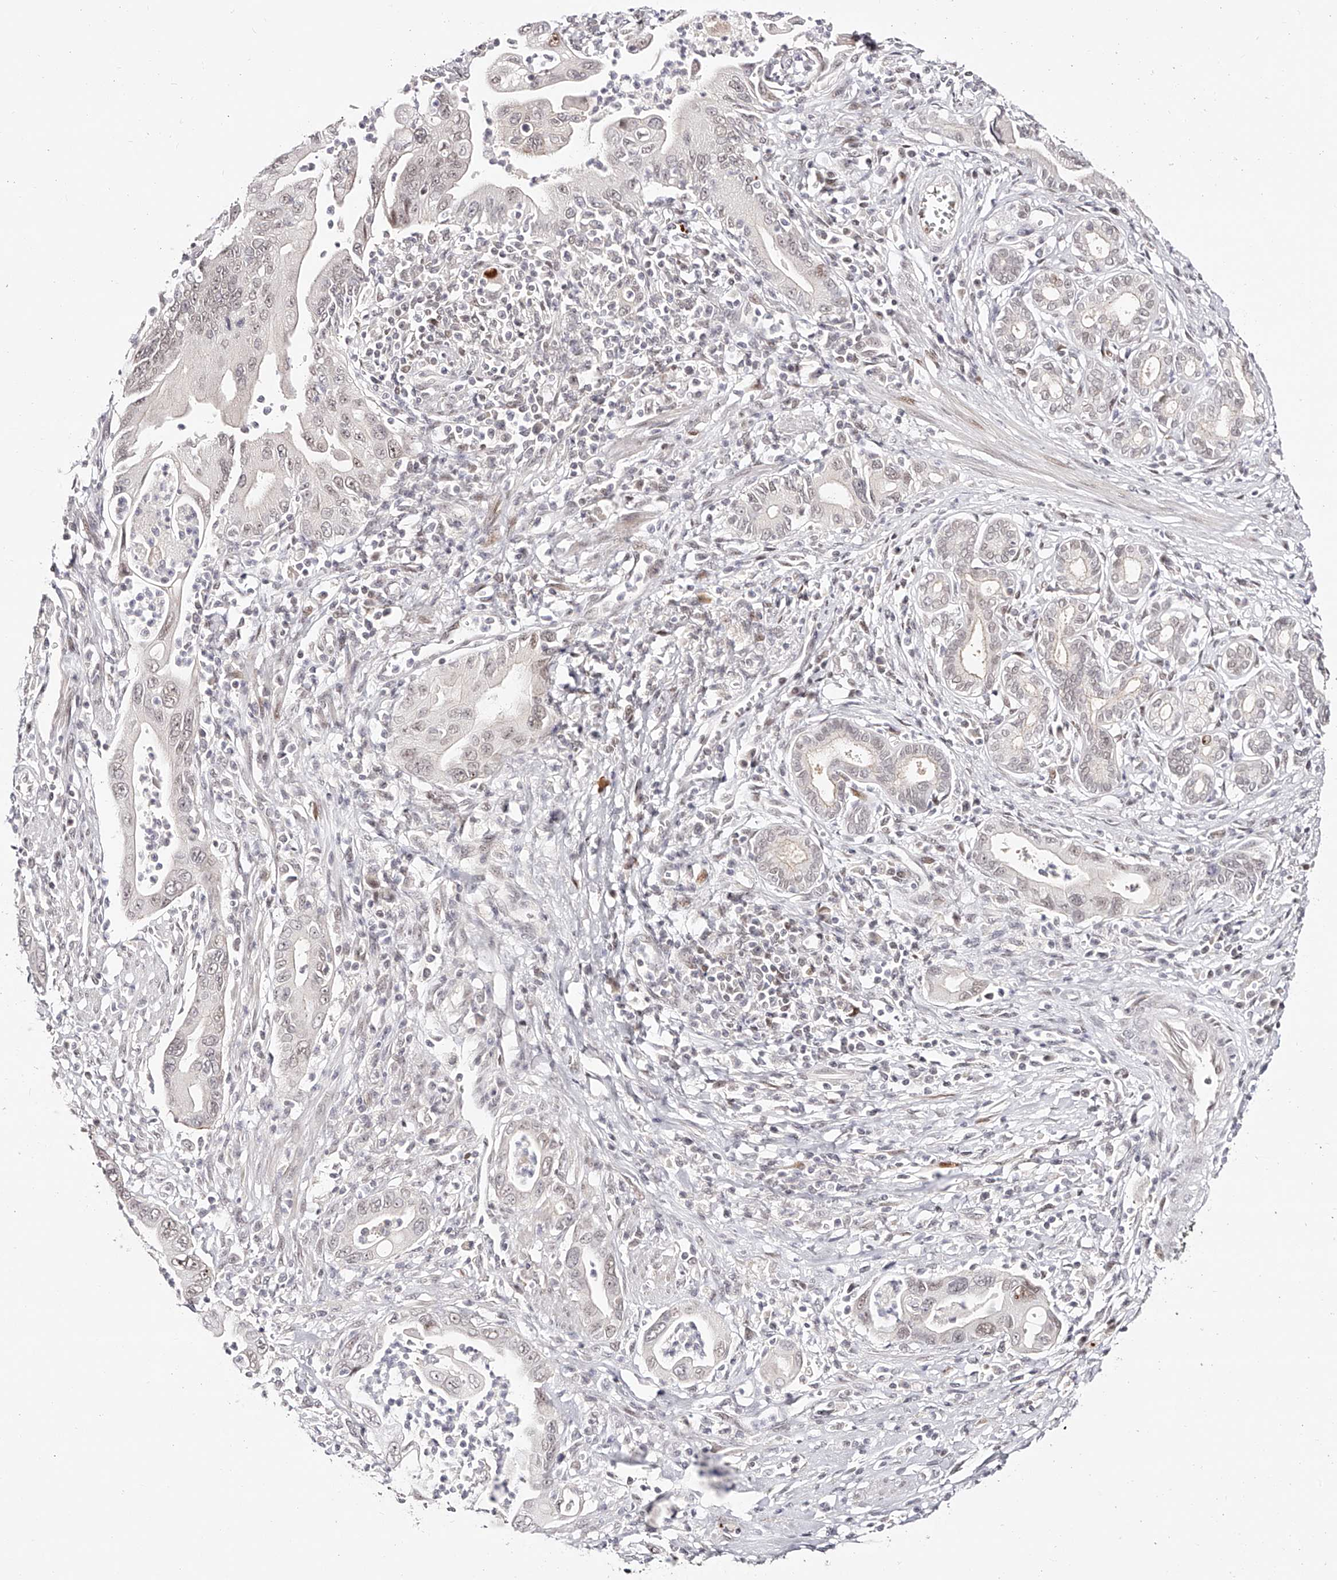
{"staining": {"intensity": "weak", "quantity": "<25%", "location": "nuclear"}, "tissue": "pancreatic cancer", "cell_type": "Tumor cells", "image_type": "cancer", "snomed": [{"axis": "morphology", "description": "Adenocarcinoma, NOS"}, {"axis": "topography", "description": "Pancreas"}], "caption": "Tumor cells are negative for protein expression in human pancreatic adenocarcinoma. Brightfield microscopy of immunohistochemistry (IHC) stained with DAB (3,3'-diaminobenzidine) (brown) and hematoxylin (blue), captured at high magnification.", "gene": "USF3", "patient": {"sex": "male", "age": 78}}